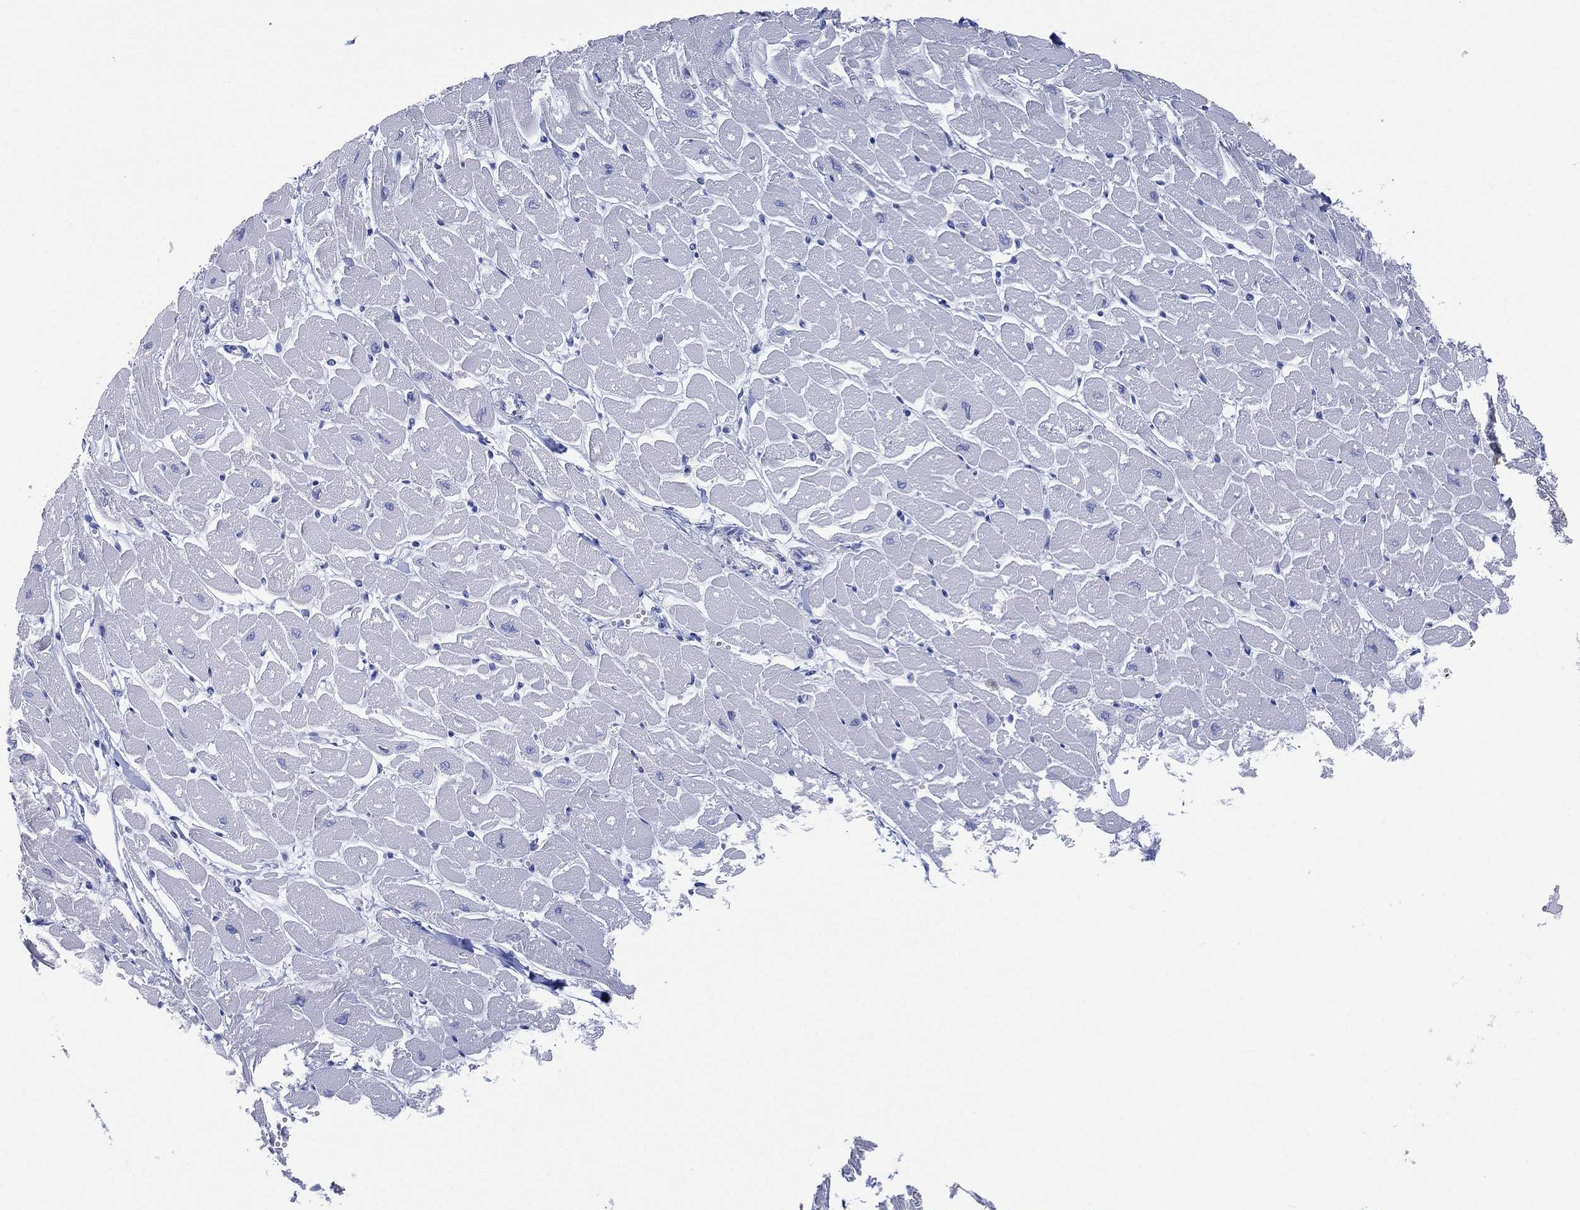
{"staining": {"intensity": "negative", "quantity": "none", "location": "none"}, "tissue": "heart muscle", "cell_type": "Cardiomyocytes", "image_type": "normal", "snomed": [{"axis": "morphology", "description": "Normal tissue, NOS"}, {"axis": "topography", "description": "Heart"}], "caption": "IHC of benign heart muscle shows no expression in cardiomyocytes.", "gene": "FMO1", "patient": {"sex": "male", "age": 57}}